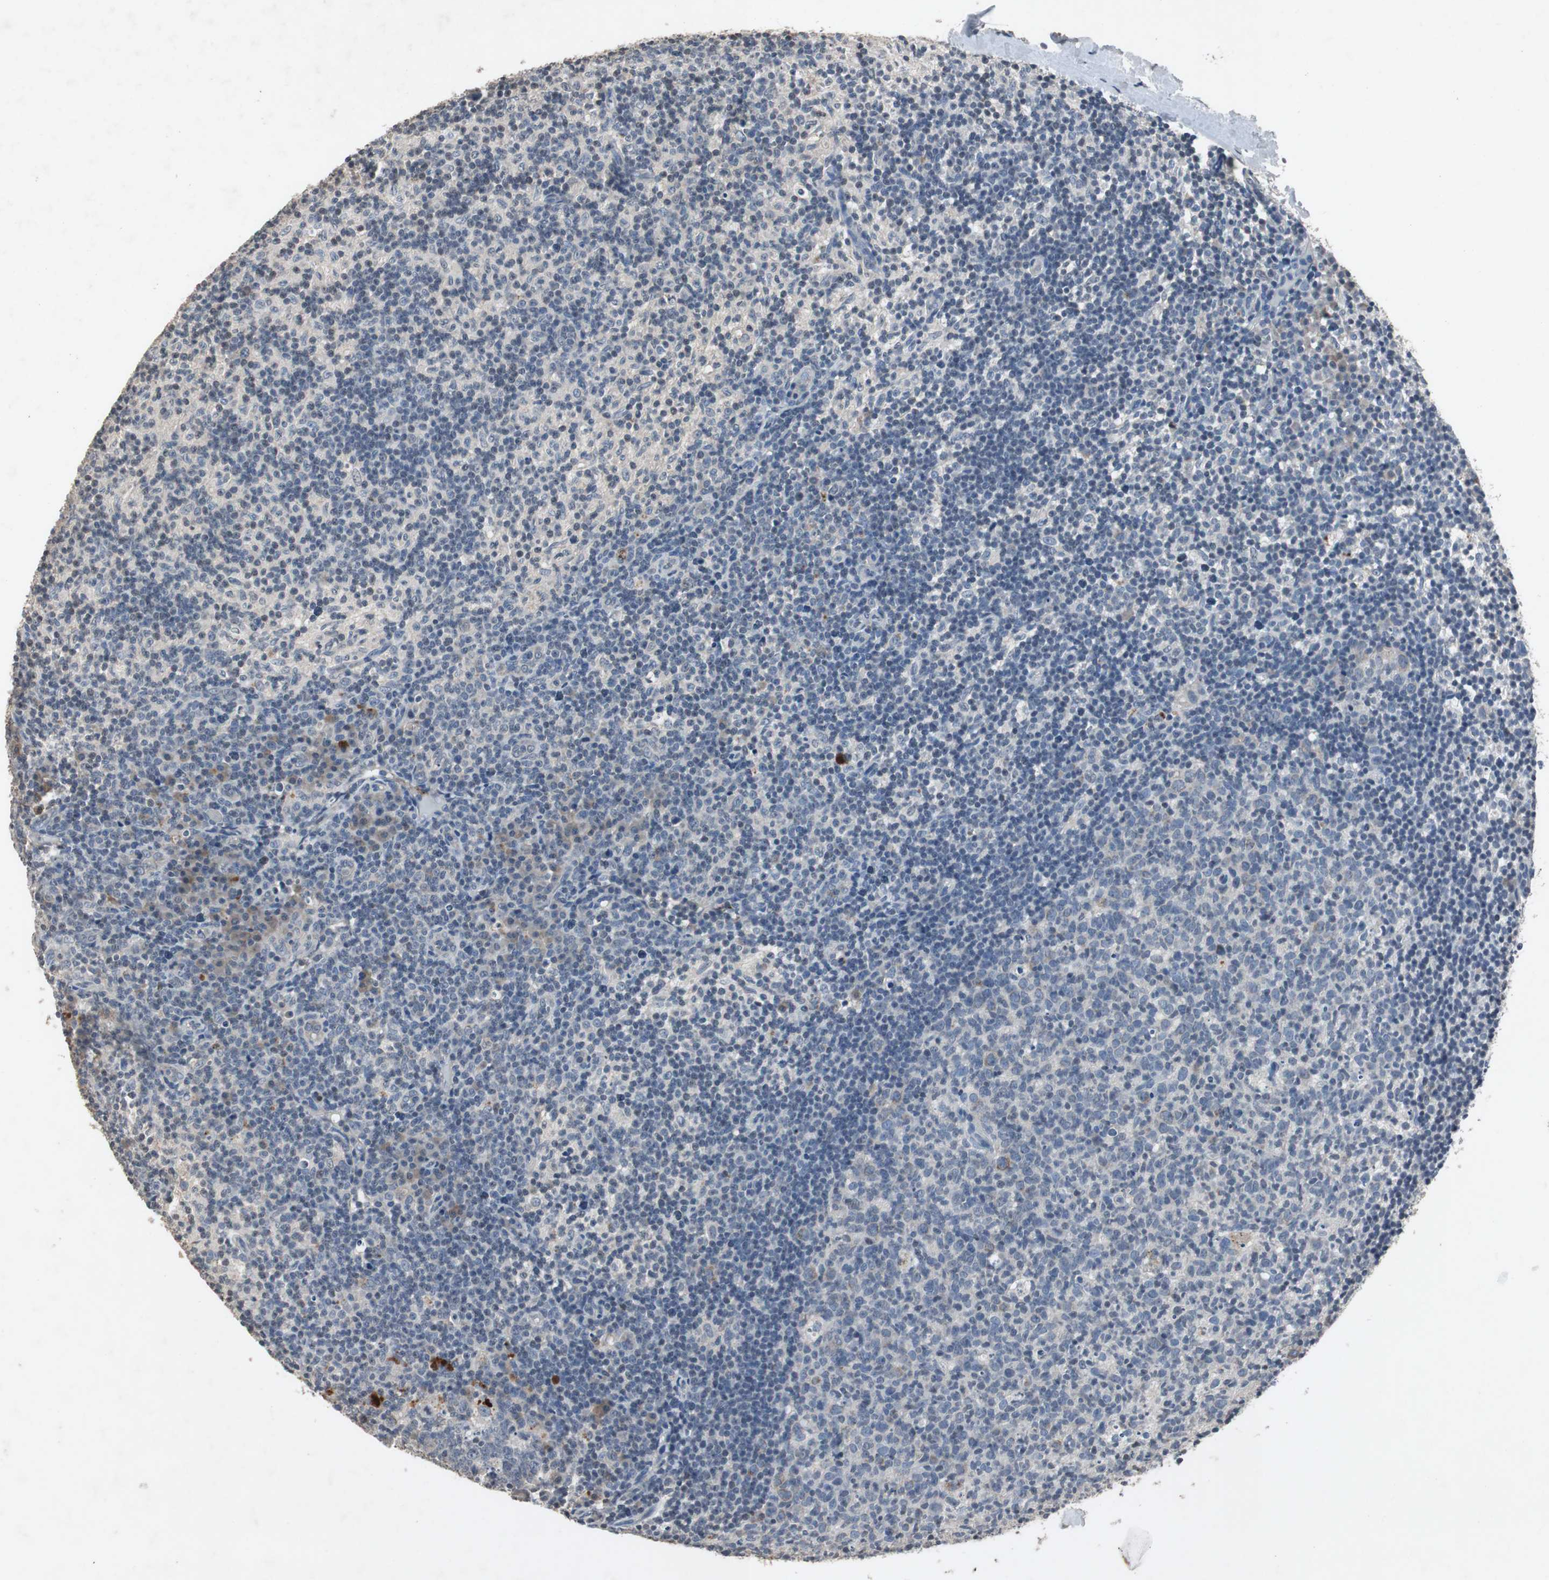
{"staining": {"intensity": "negative", "quantity": "none", "location": "none"}, "tissue": "lymph node", "cell_type": "Germinal center cells", "image_type": "normal", "snomed": [{"axis": "morphology", "description": "Normal tissue, NOS"}, {"axis": "morphology", "description": "Inflammation, NOS"}, {"axis": "topography", "description": "Lymph node"}], "caption": "This is an immunohistochemistry (IHC) photomicrograph of normal human lymph node. There is no staining in germinal center cells.", "gene": "ADNP2", "patient": {"sex": "male", "age": 55}}